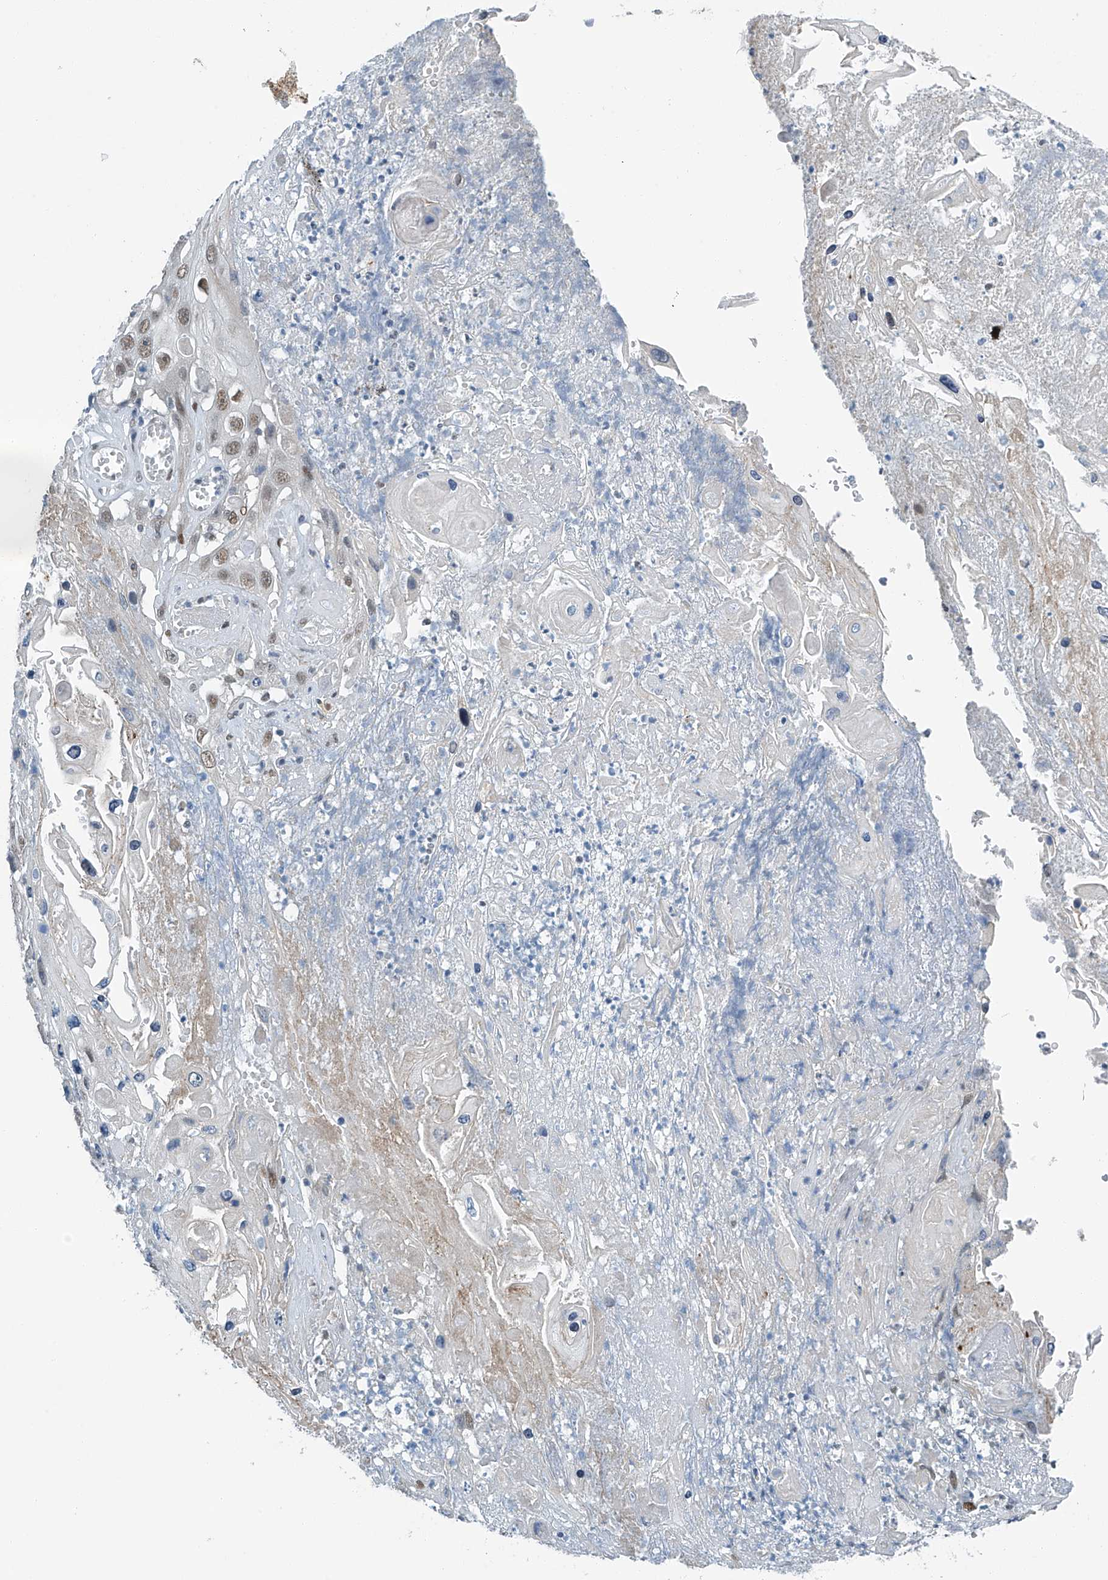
{"staining": {"intensity": "moderate", "quantity": "25%-75%", "location": "nuclear"}, "tissue": "skin cancer", "cell_type": "Tumor cells", "image_type": "cancer", "snomed": [{"axis": "morphology", "description": "Squamous cell carcinoma, NOS"}, {"axis": "topography", "description": "Skin"}], "caption": "Immunohistochemistry (IHC) photomicrograph of skin cancer stained for a protein (brown), which displays medium levels of moderate nuclear expression in about 25%-75% of tumor cells.", "gene": "TAF8", "patient": {"sex": "male", "age": 55}}